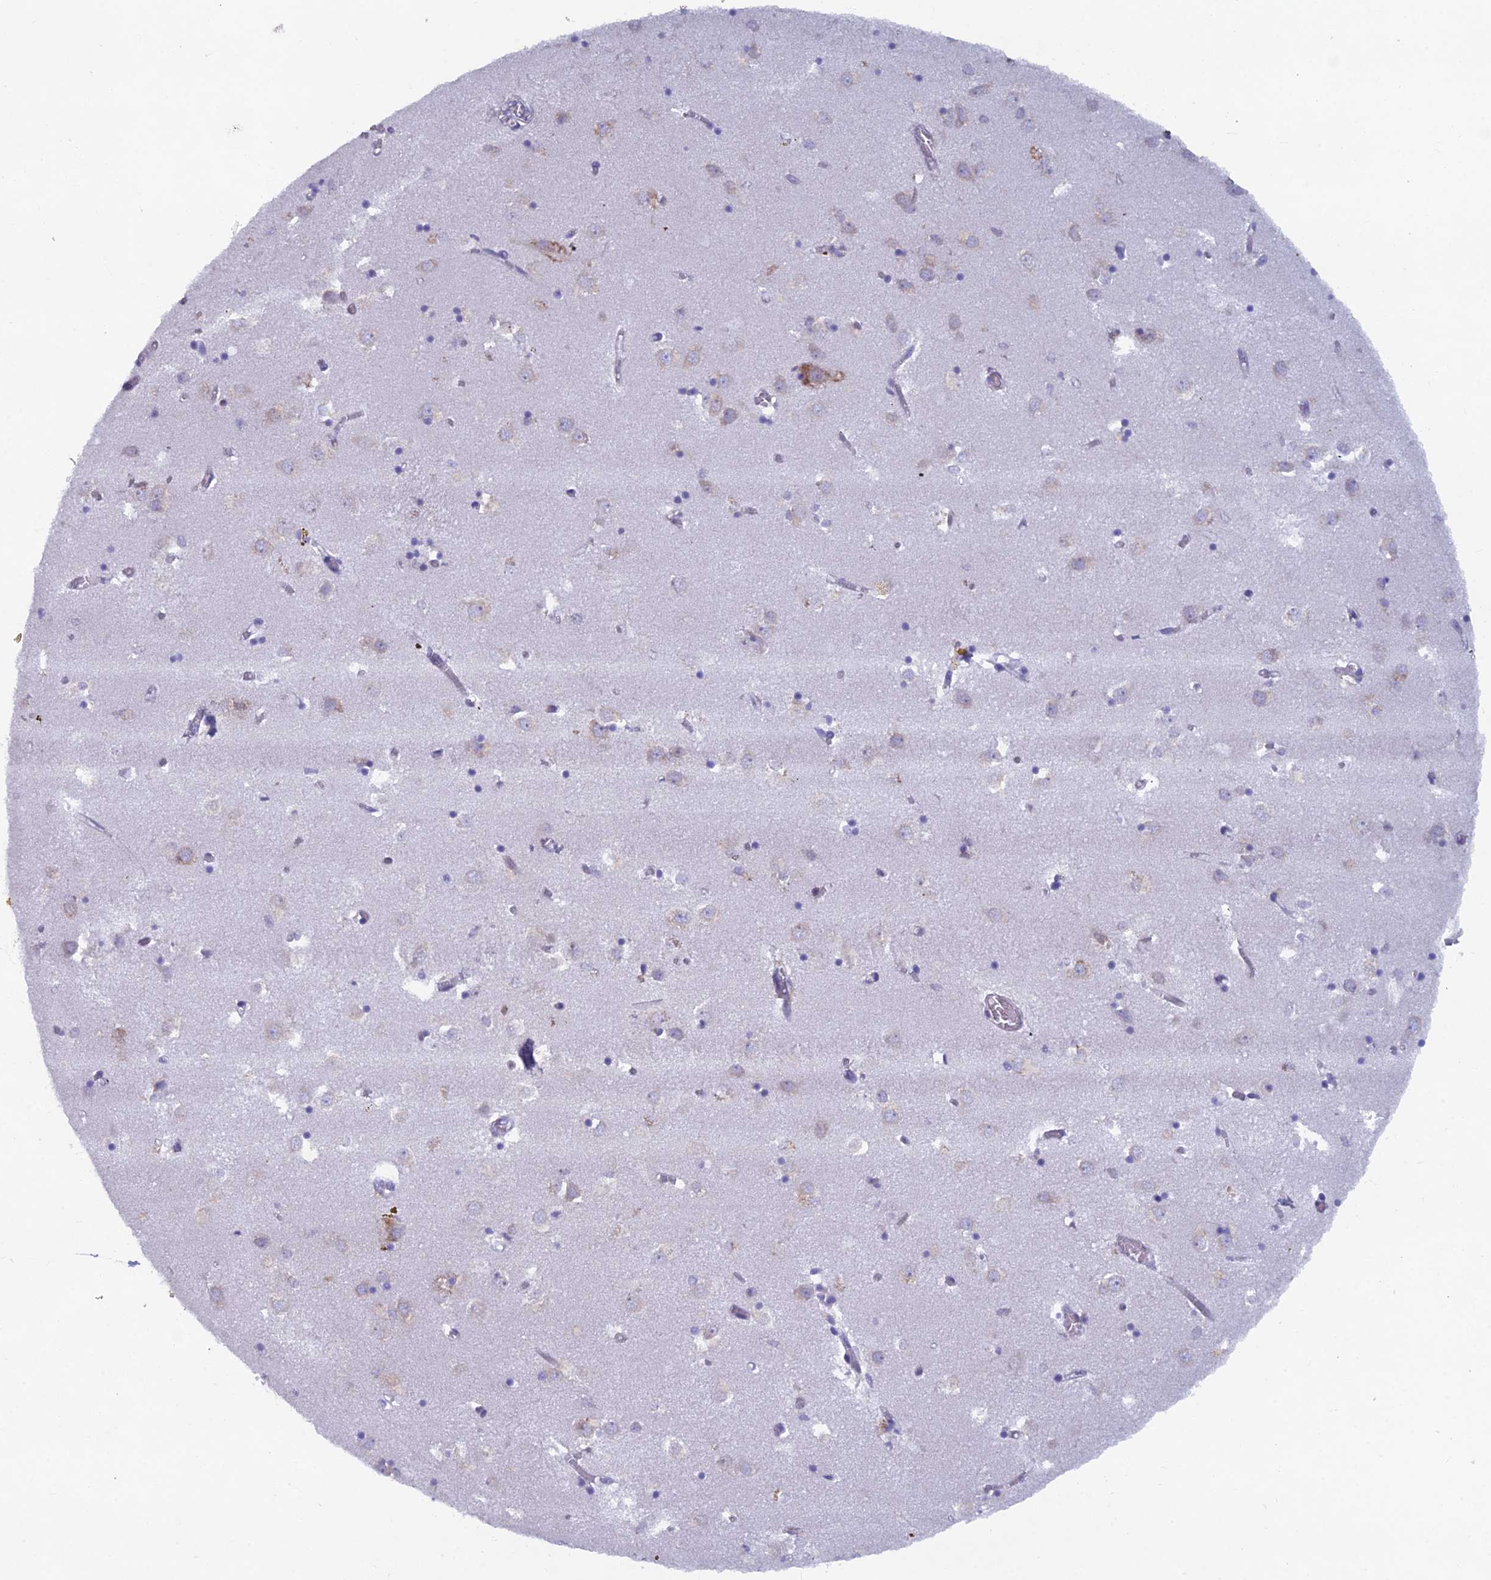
{"staining": {"intensity": "negative", "quantity": "none", "location": "none"}, "tissue": "caudate", "cell_type": "Glial cells", "image_type": "normal", "snomed": [{"axis": "morphology", "description": "Normal tissue, NOS"}, {"axis": "topography", "description": "Lateral ventricle wall"}], "caption": "Image shows no protein staining in glial cells of unremarkable caudate. (Brightfield microscopy of DAB IHC at high magnification).", "gene": "ABI3BP", "patient": {"sex": "male", "age": 70}}